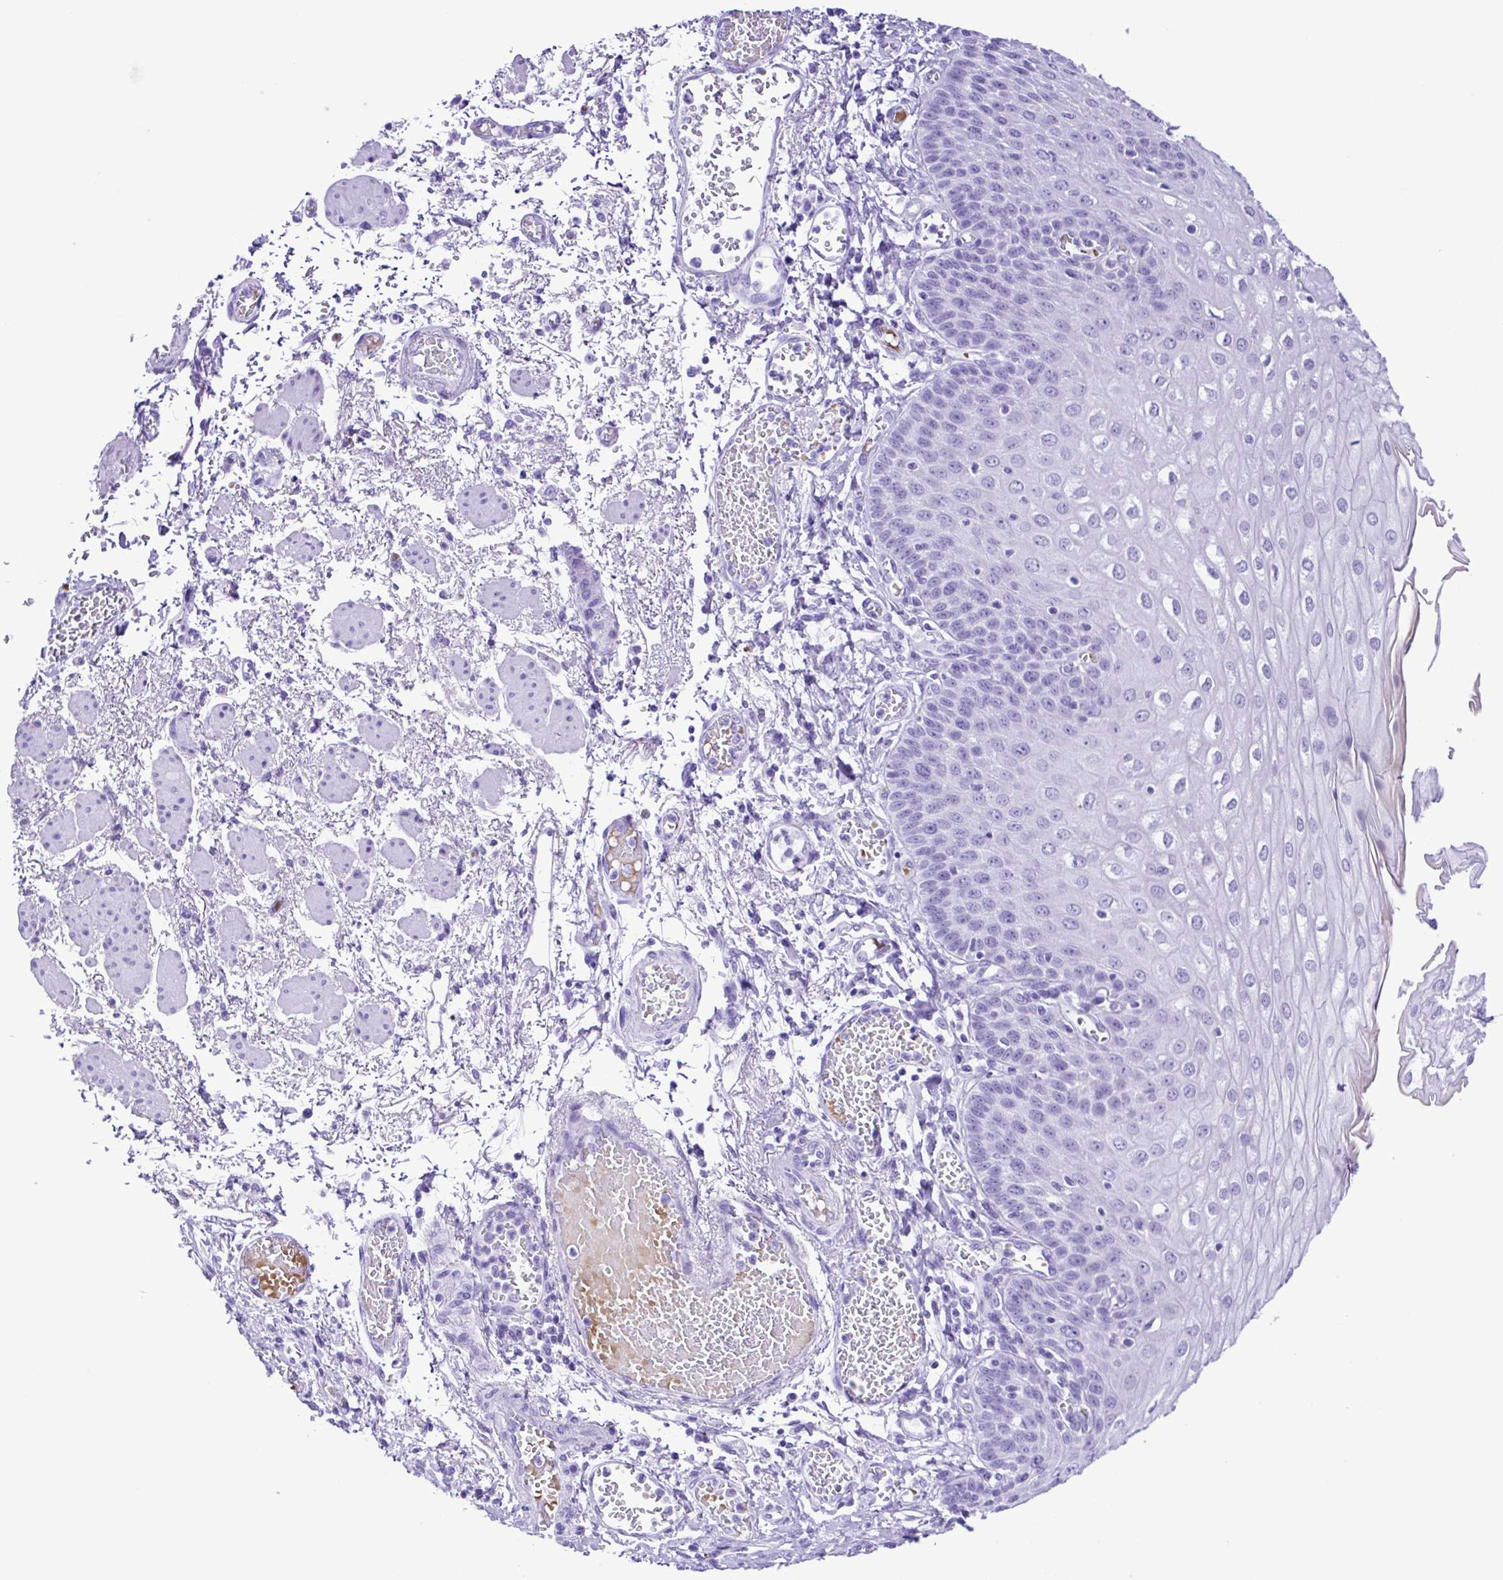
{"staining": {"intensity": "negative", "quantity": "none", "location": "none"}, "tissue": "esophagus", "cell_type": "Squamous epithelial cells", "image_type": "normal", "snomed": [{"axis": "morphology", "description": "Normal tissue, NOS"}, {"axis": "morphology", "description": "Adenocarcinoma, NOS"}, {"axis": "topography", "description": "Esophagus"}], "caption": "Squamous epithelial cells show no significant expression in benign esophagus. The staining was performed using DAB (3,3'-diaminobenzidine) to visualize the protein expression in brown, while the nuclei were stained in blue with hematoxylin (Magnification: 20x).", "gene": "SYT1", "patient": {"sex": "male", "age": 81}}